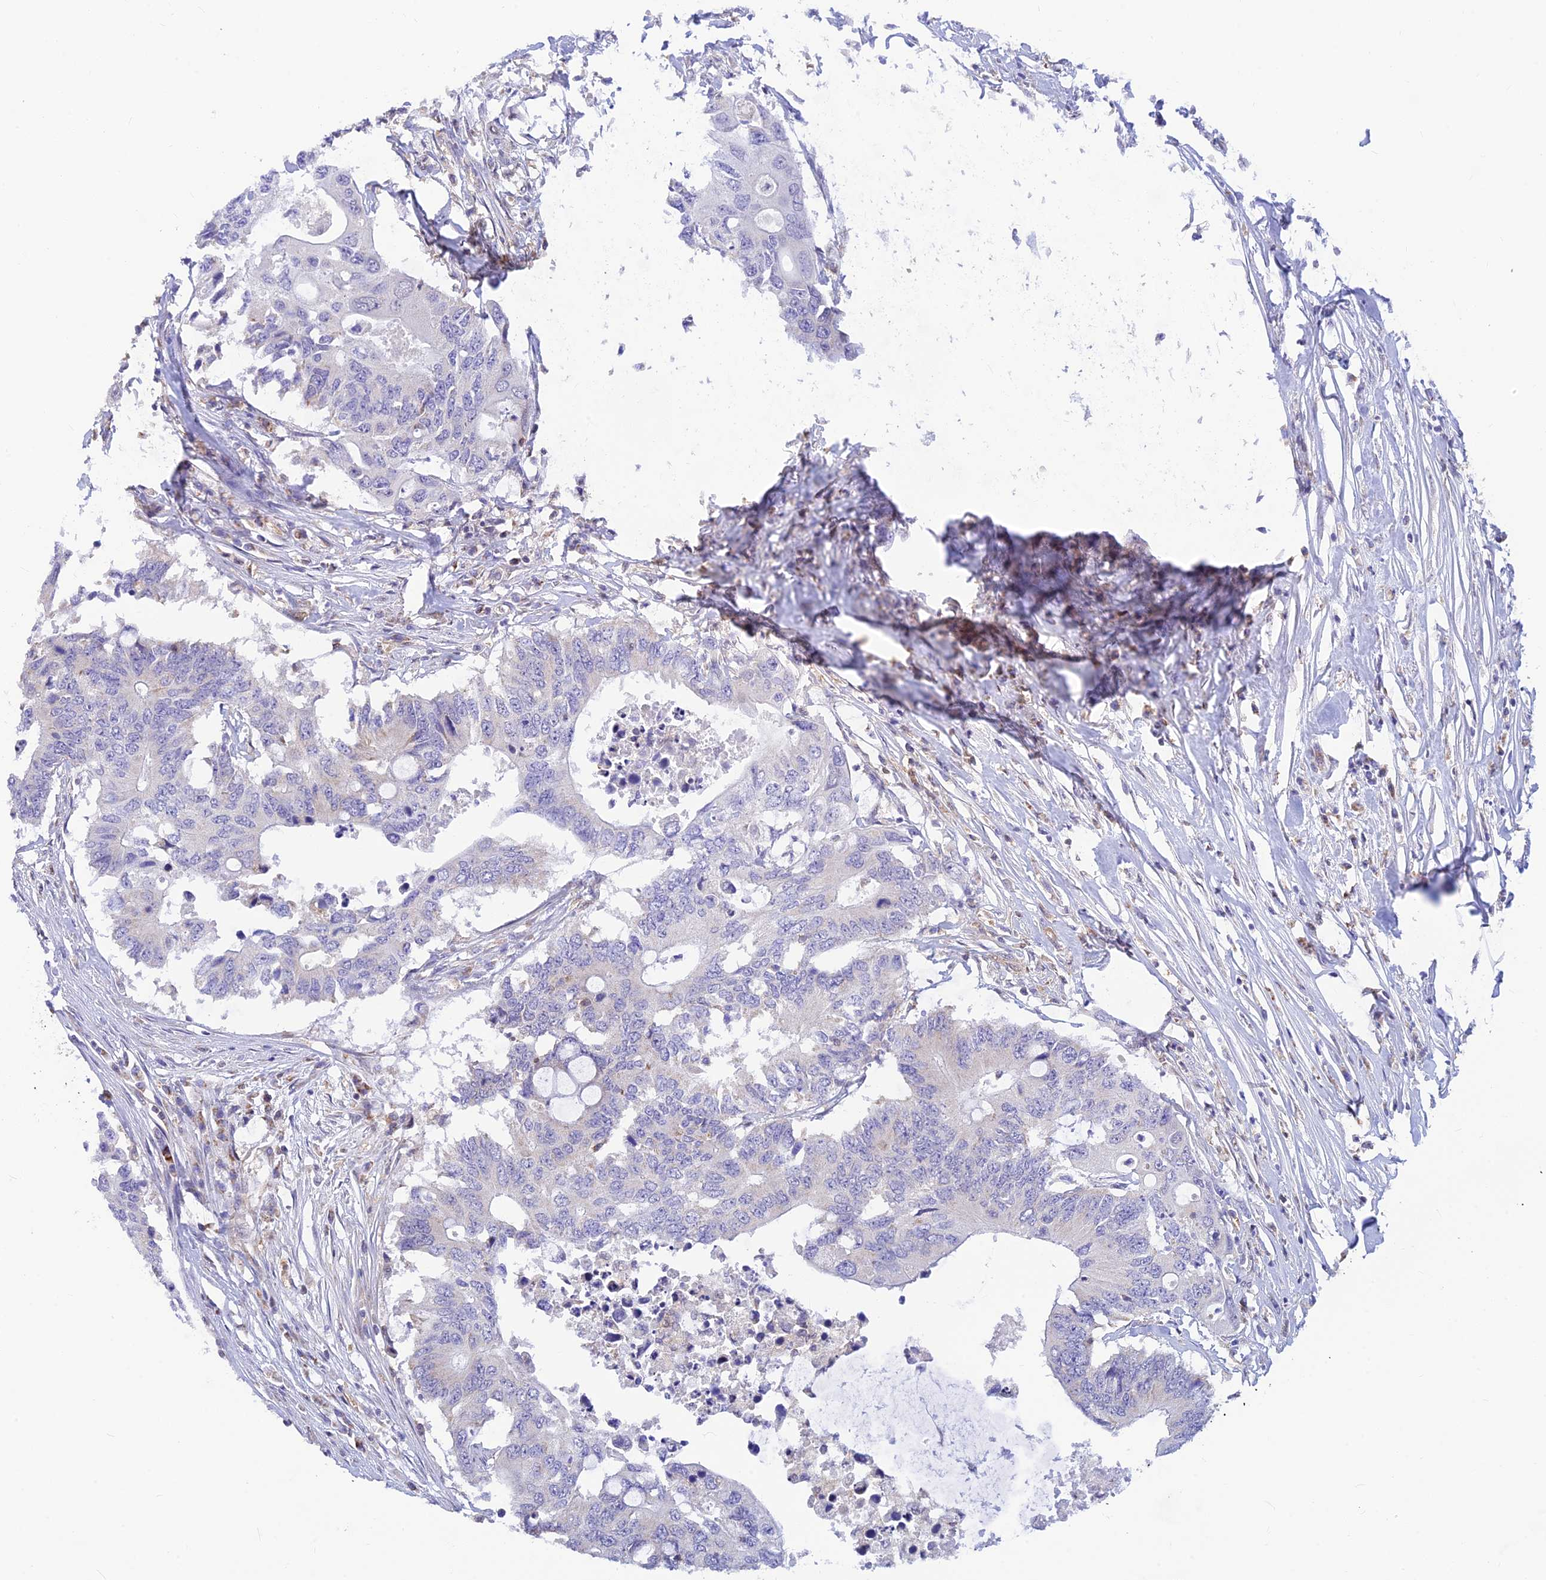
{"staining": {"intensity": "negative", "quantity": "none", "location": "none"}, "tissue": "colorectal cancer", "cell_type": "Tumor cells", "image_type": "cancer", "snomed": [{"axis": "morphology", "description": "Adenocarcinoma, NOS"}, {"axis": "topography", "description": "Colon"}], "caption": "This is an immunohistochemistry (IHC) histopathology image of colorectal adenocarcinoma. There is no positivity in tumor cells.", "gene": "LYSMD2", "patient": {"sex": "male", "age": 71}}